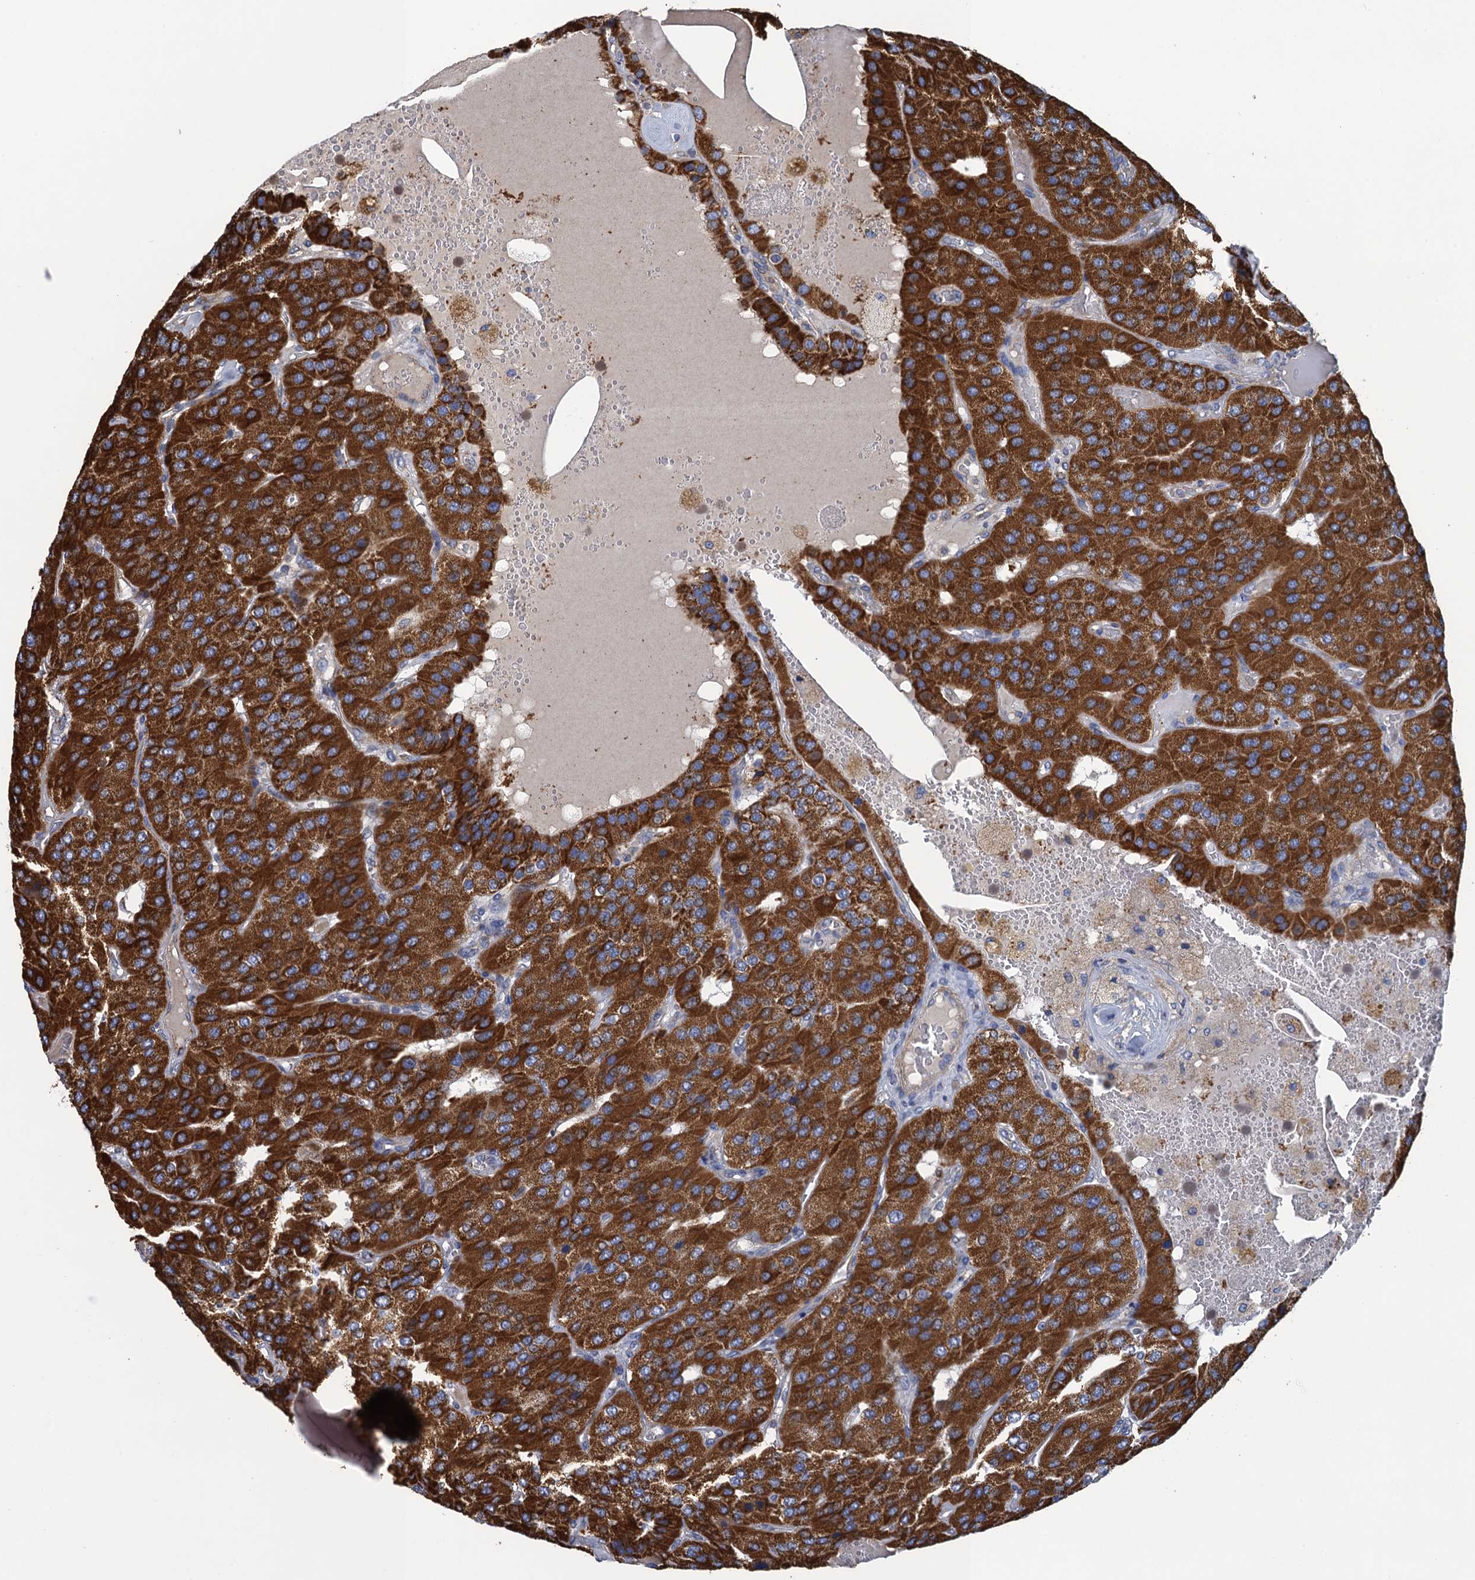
{"staining": {"intensity": "strong", "quantity": ">75%", "location": "cytoplasmic/membranous"}, "tissue": "parathyroid gland", "cell_type": "Glandular cells", "image_type": "normal", "snomed": [{"axis": "morphology", "description": "Normal tissue, NOS"}, {"axis": "morphology", "description": "Adenoma, NOS"}, {"axis": "topography", "description": "Parathyroid gland"}], "caption": "Parathyroid gland stained with a brown dye shows strong cytoplasmic/membranous positive staining in approximately >75% of glandular cells.", "gene": "ENSG00000260643", "patient": {"sex": "female", "age": 86}}